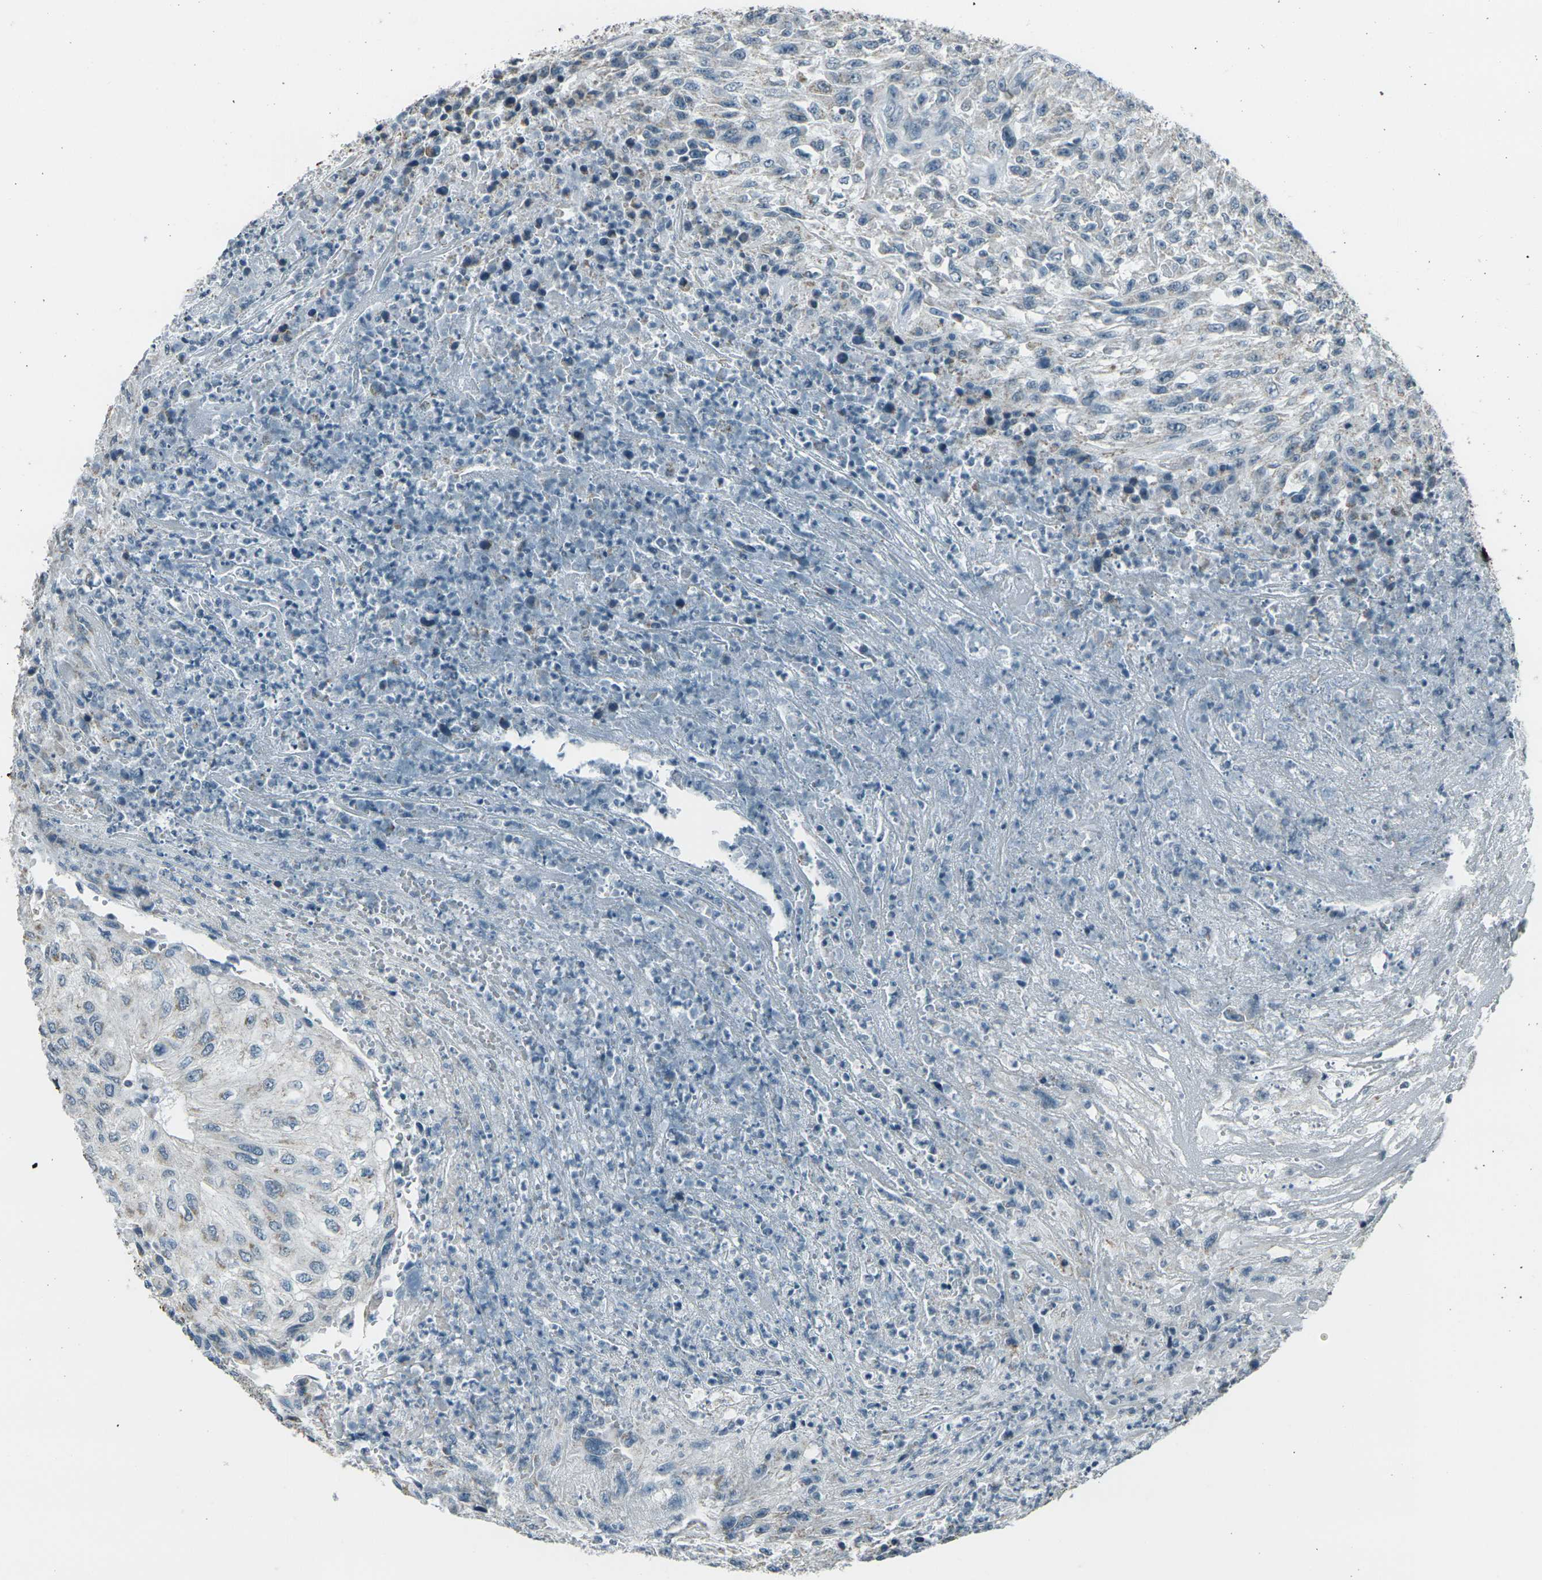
{"staining": {"intensity": "weak", "quantity": "<25%", "location": "cytoplasmic/membranous"}, "tissue": "urothelial cancer", "cell_type": "Tumor cells", "image_type": "cancer", "snomed": [{"axis": "morphology", "description": "Urothelial carcinoma, High grade"}, {"axis": "topography", "description": "Urinary bladder"}], "caption": "Urothelial cancer was stained to show a protein in brown. There is no significant positivity in tumor cells.", "gene": "H2BC1", "patient": {"sex": "male", "age": 66}}